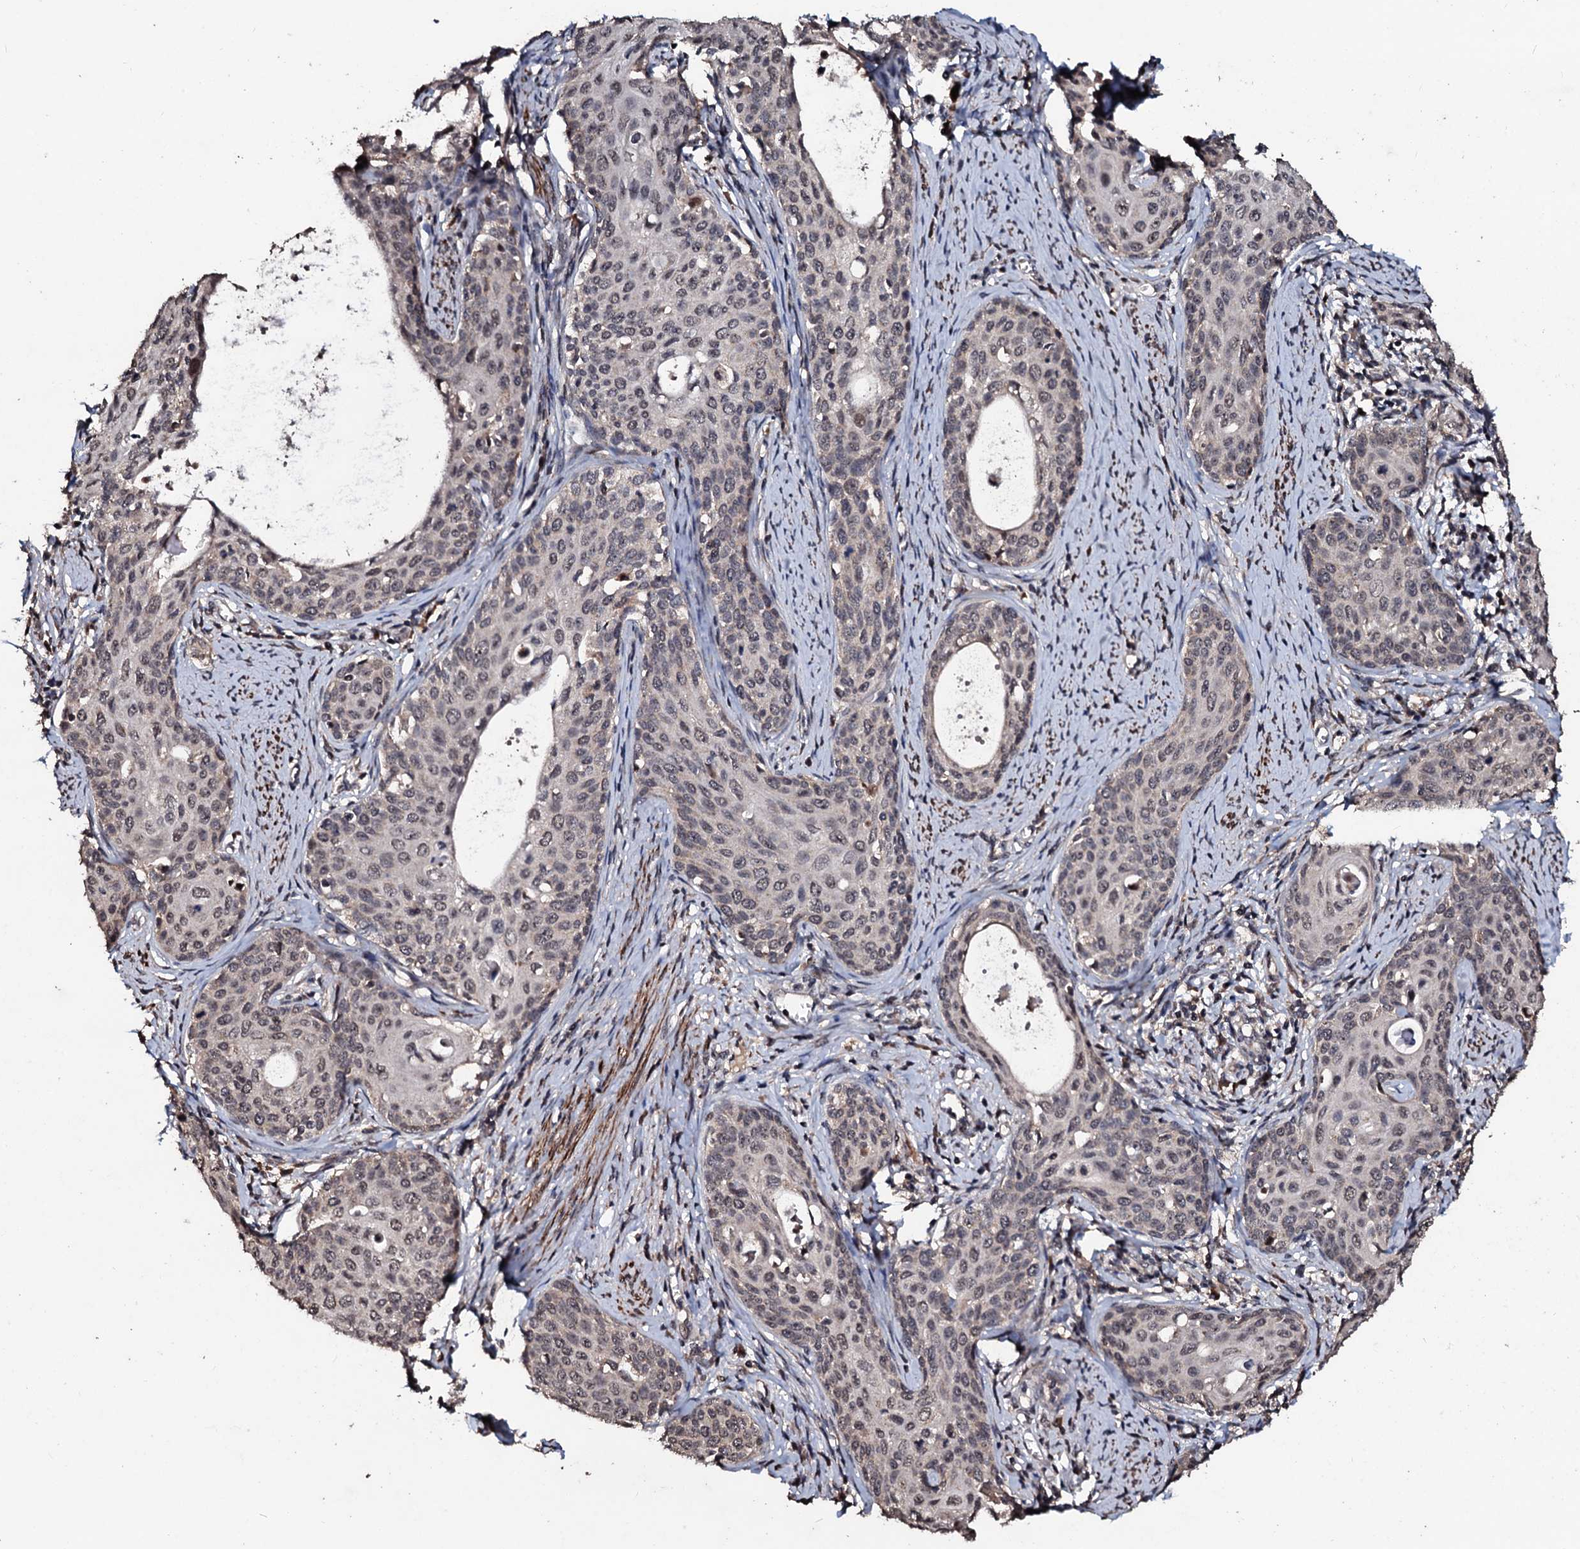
{"staining": {"intensity": "moderate", "quantity": ">75%", "location": "nuclear"}, "tissue": "cervical cancer", "cell_type": "Tumor cells", "image_type": "cancer", "snomed": [{"axis": "morphology", "description": "Squamous cell carcinoma, NOS"}, {"axis": "topography", "description": "Cervix"}], "caption": "Tumor cells show moderate nuclear staining in approximately >75% of cells in cervical cancer. (DAB (3,3'-diaminobenzidine) IHC, brown staining for protein, blue staining for nuclei).", "gene": "SUPT7L", "patient": {"sex": "female", "age": 52}}